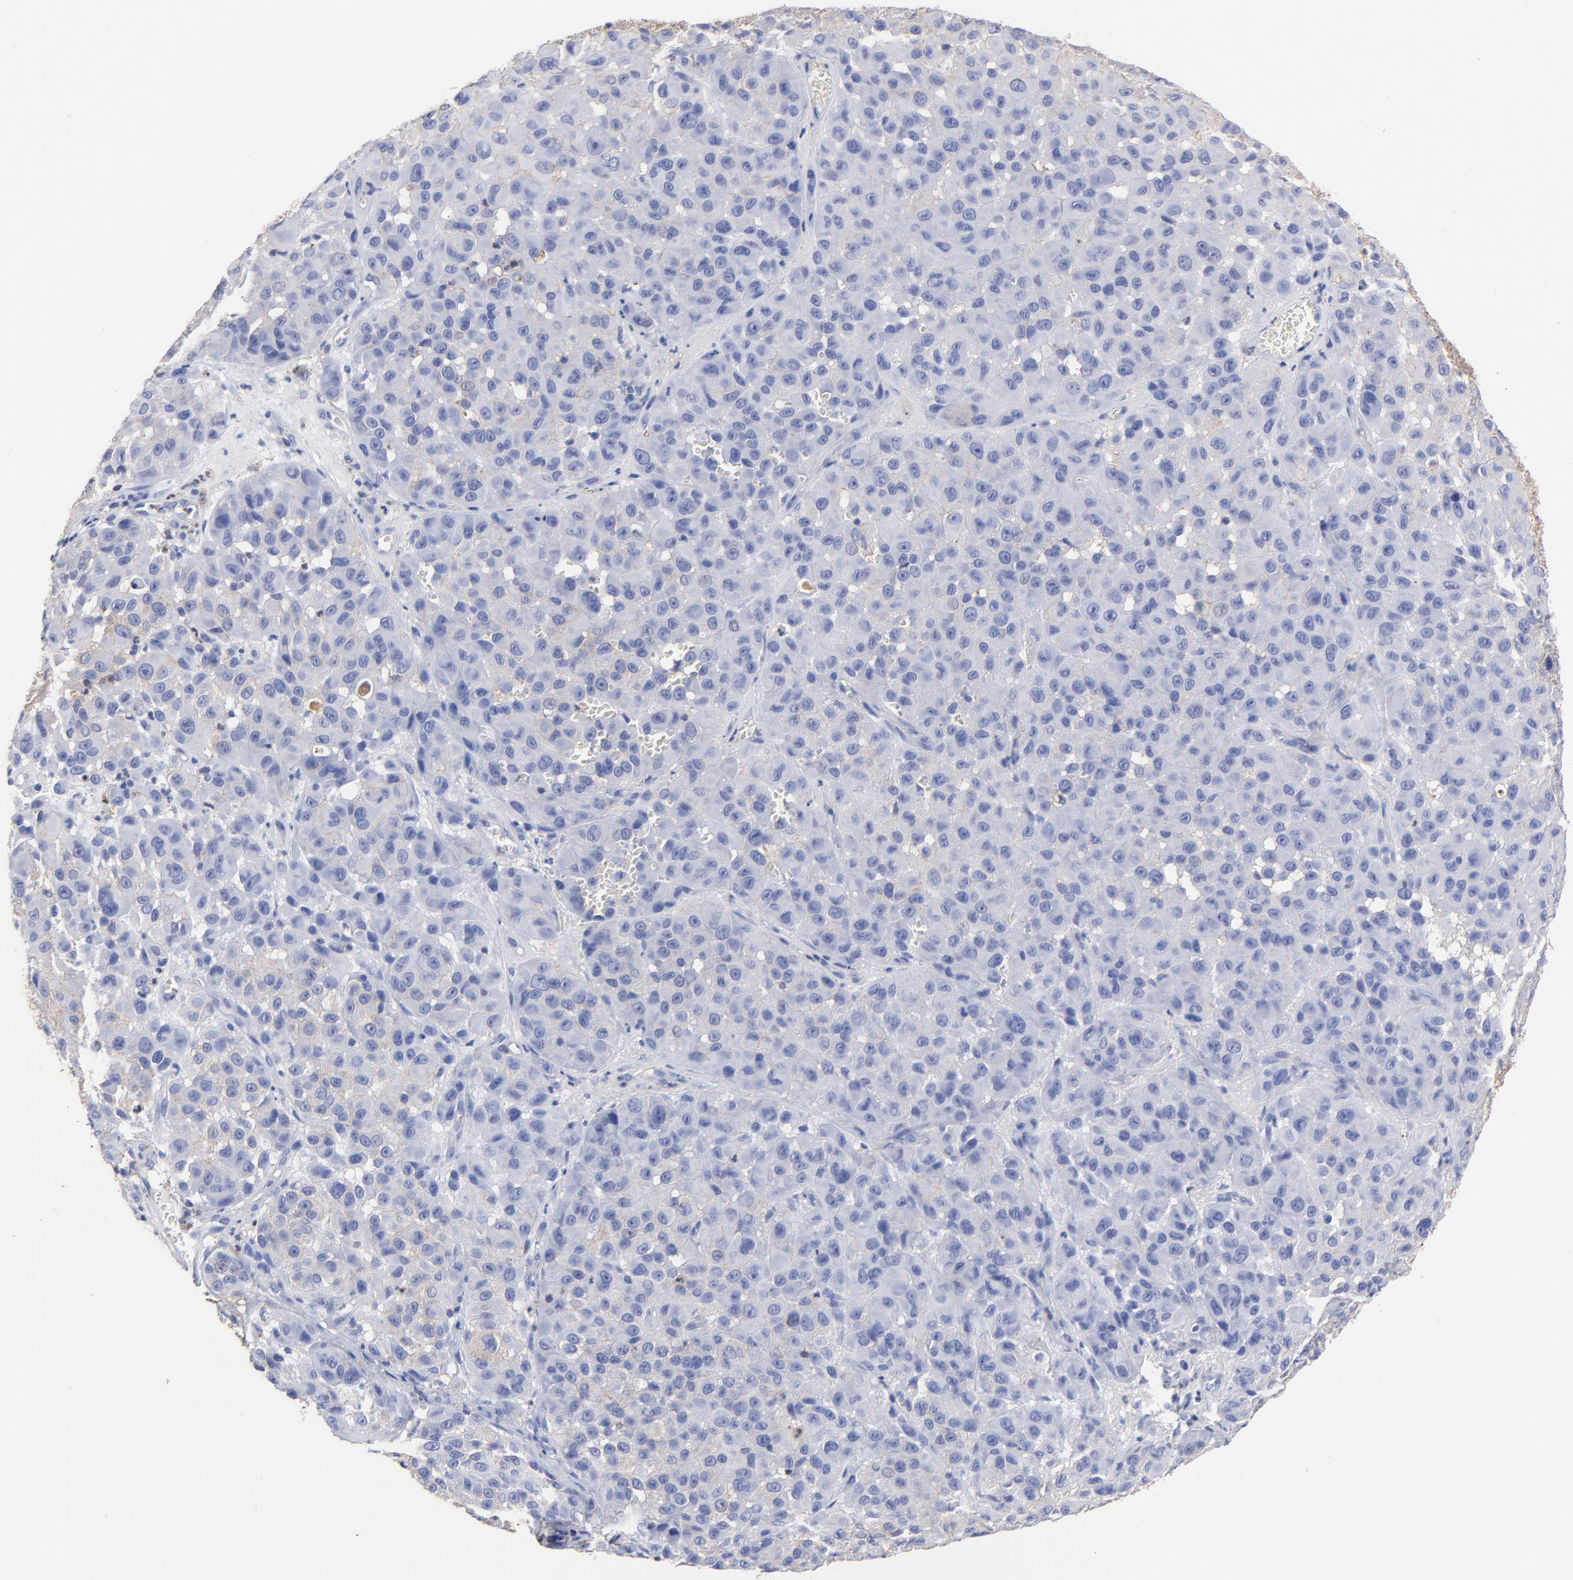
{"staining": {"intensity": "weak", "quantity": "25%-75%", "location": "cytoplasmic/membranous"}, "tissue": "melanoma", "cell_type": "Tumor cells", "image_type": "cancer", "snomed": [{"axis": "morphology", "description": "Malignant melanoma, NOS"}, {"axis": "topography", "description": "Skin"}], "caption": "Human melanoma stained with a brown dye shows weak cytoplasmic/membranous positive staining in about 25%-75% of tumor cells.", "gene": "ASL", "patient": {"sex": "female", "age": 21}}